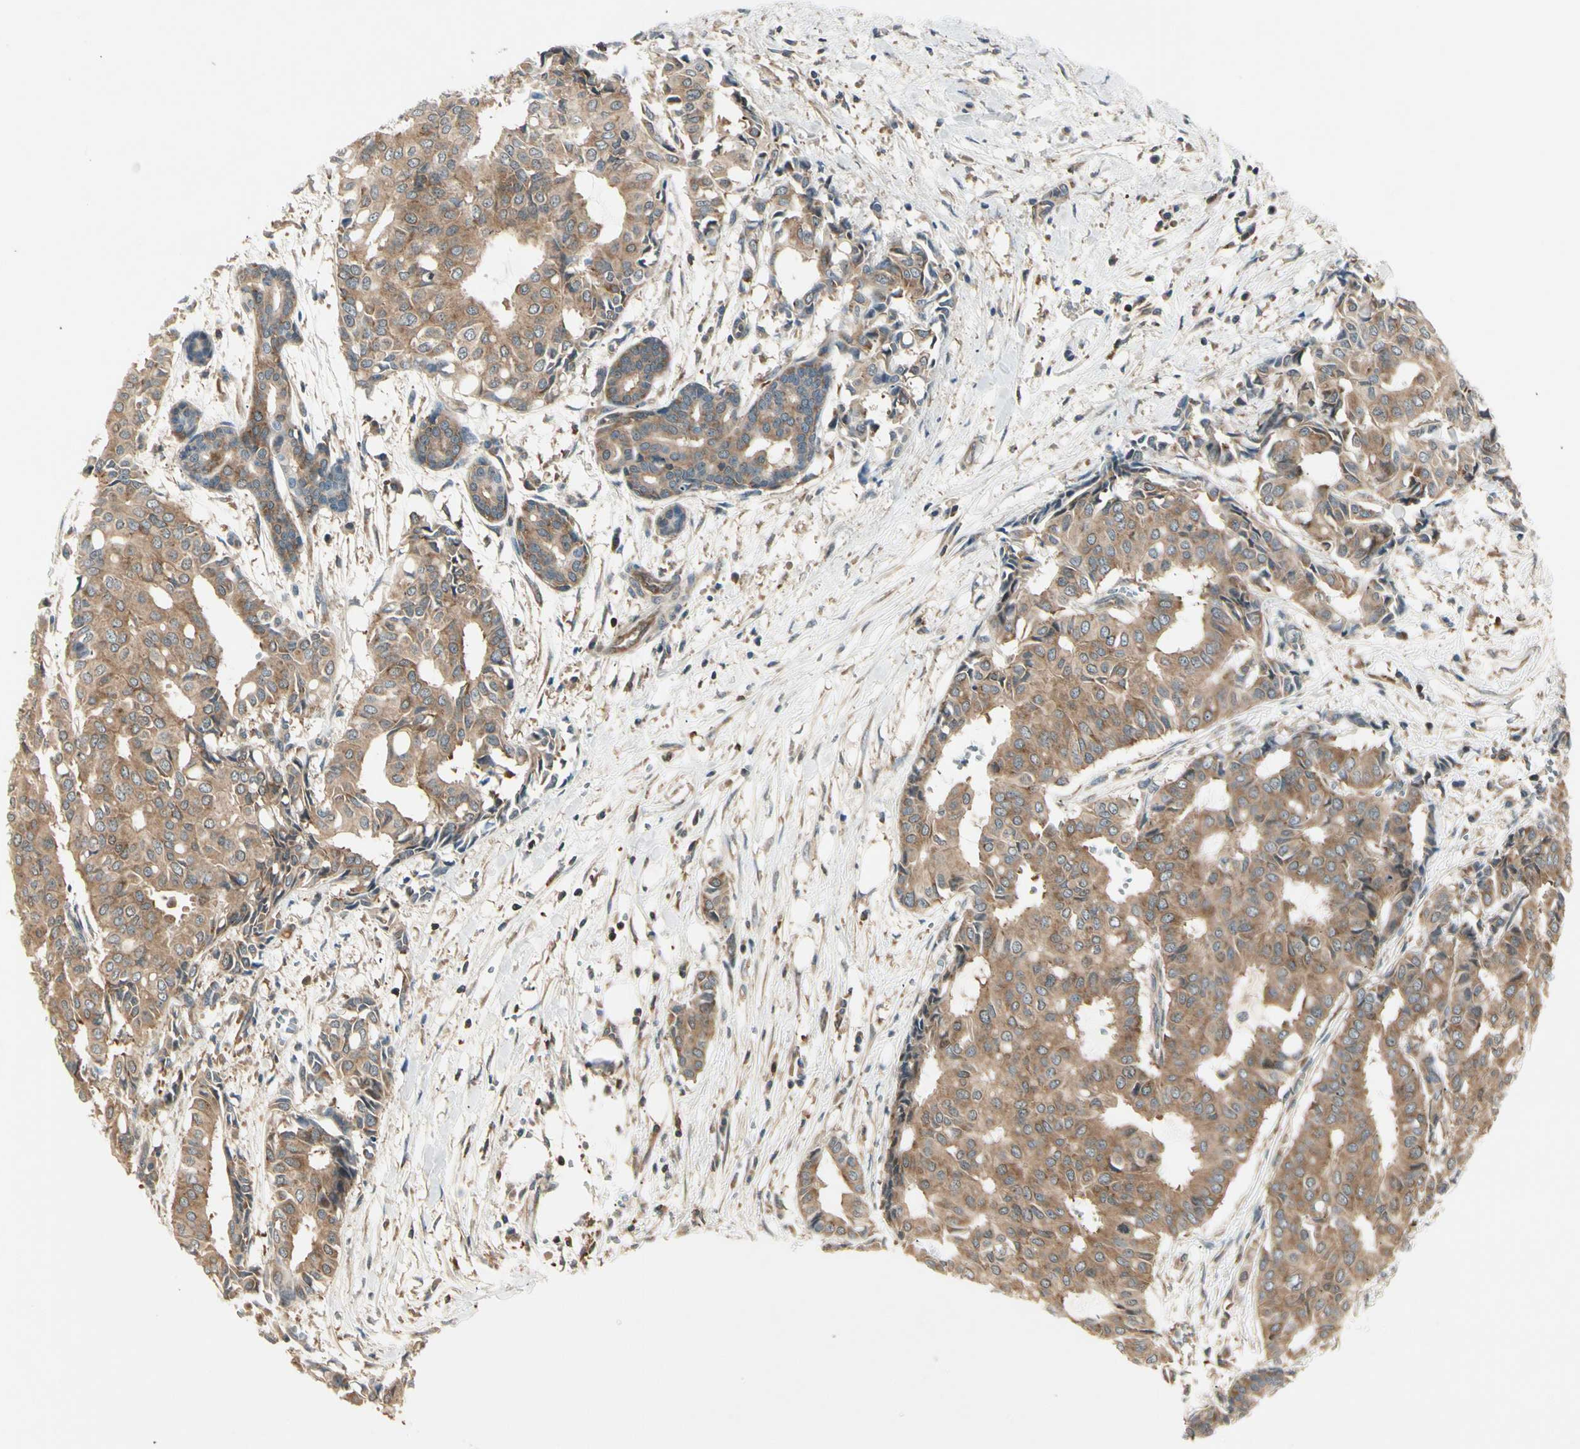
{"staining": {"intensity": "moderate", "quantity": ">75%", "location": "cytoplasmic/membranous"}, "tissue": "head and neck cancer", "cell_type": "Tumor cells", "image_type": "cancer", "snomed": [{"axis": "morphology", "description": "Adenocarcinoma, NOS"}, {"axis": "topography", "description": "Salivary gland"}, {"axis": "topography", "description": "Head-Neck"}], "caption": "High-power microscopy captured an IHC histopathology image of head and neck adenocarcinoma, revealing moderate cytoplasmic/membranous expression in about >75% of tumor cells.", "gene": "OXSR1", "patient": {"sex": "female", "age": 59}}